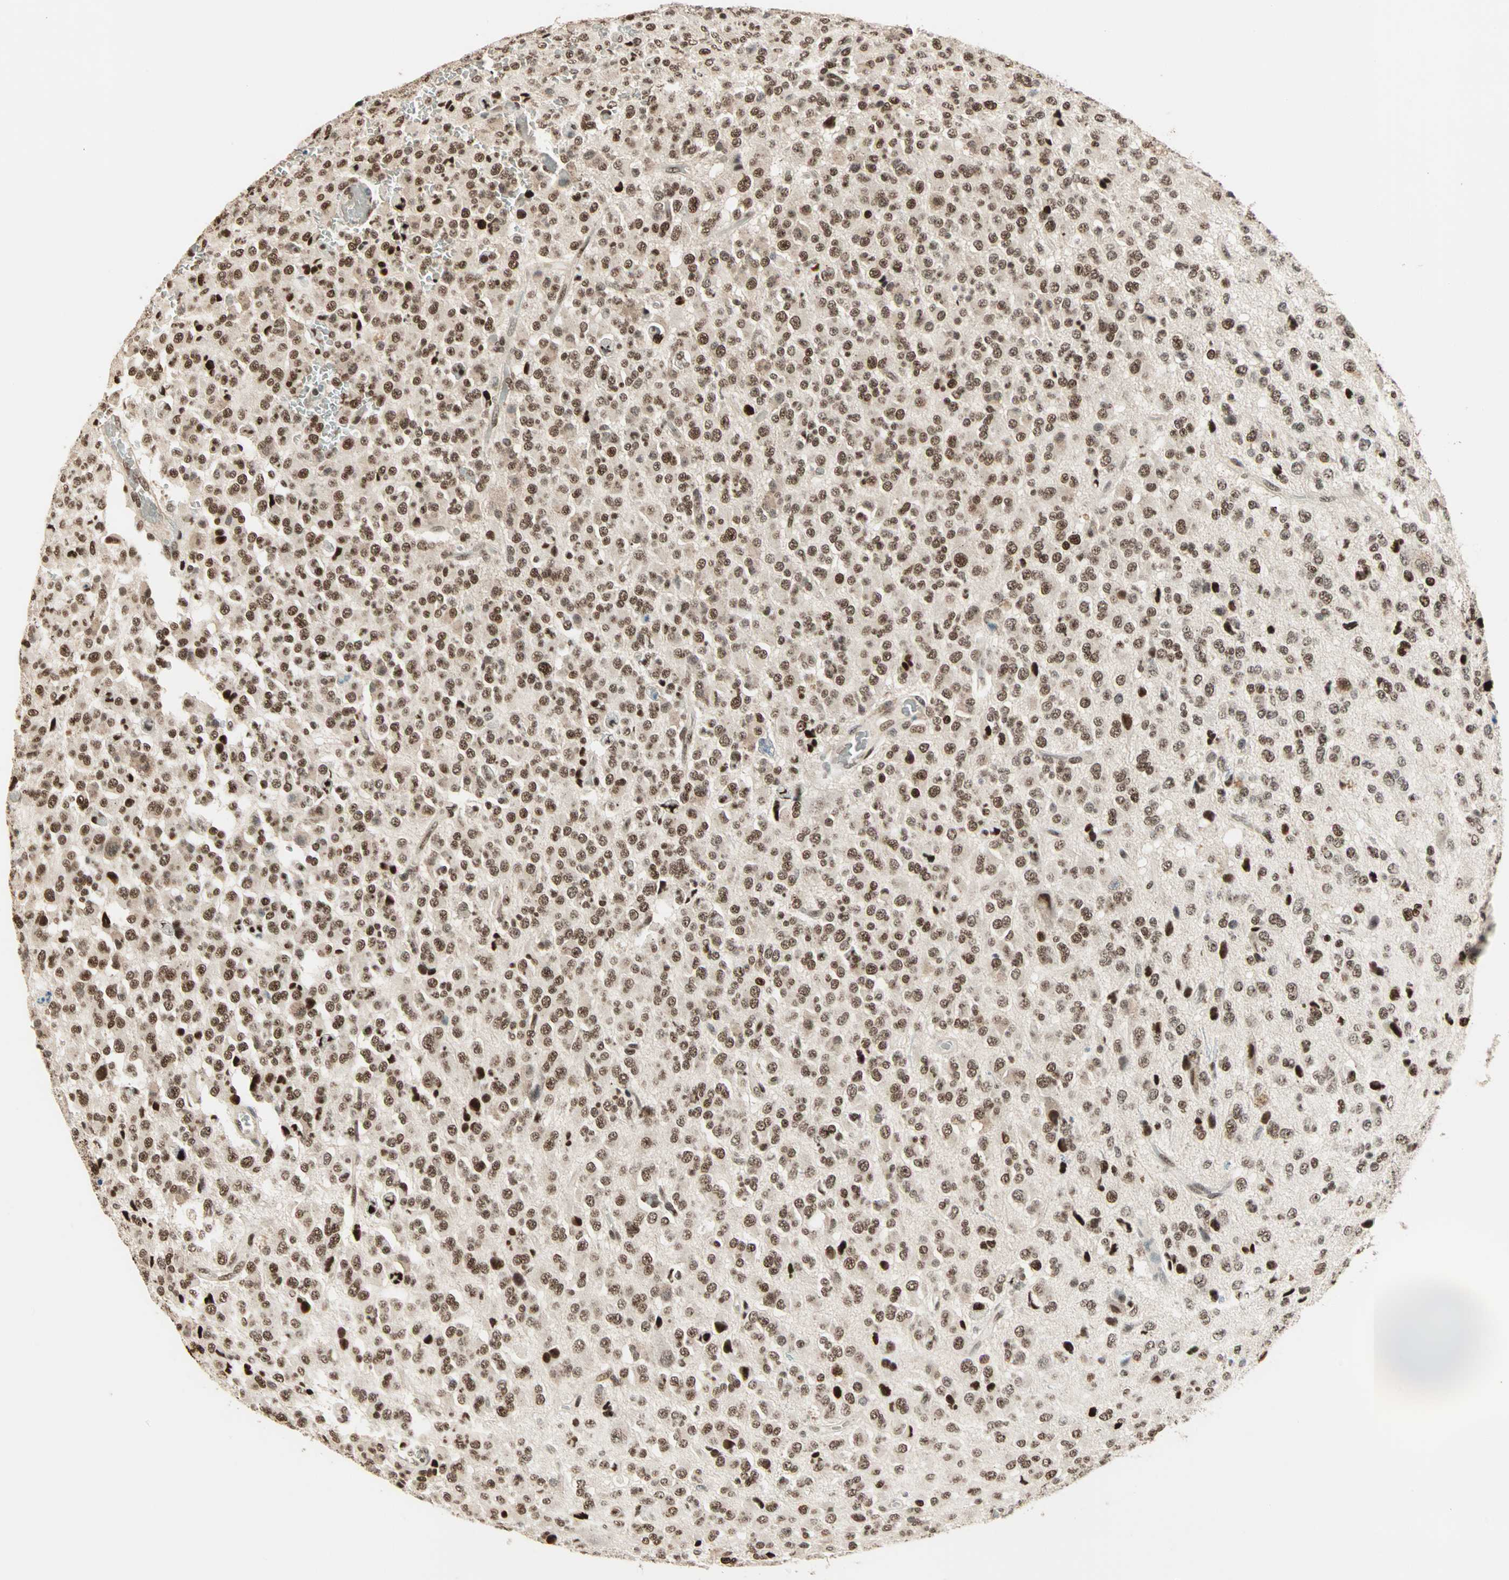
{"staining": {"intensity": "moderate", "quantity": ">75%", "location": "nuclear"}, "tissue": "glioma", "cell_type": "Tumor cells", "image_type": "cancer", "snomed": [{"axis": "morphology", "description": "Glioma, malignant, High grade"}, {"axis": "topography", "description": "pancreas cauda"}], "caption": "A histopathology image of human malignant glioma (high-grade) stained for a protein reveals moderate nuclear brown staining in tumor cells. (IHC, brightfield microscopy, high magnification).", "gene": "MDC1", "patient": {"sex": "male", "age": 60}}